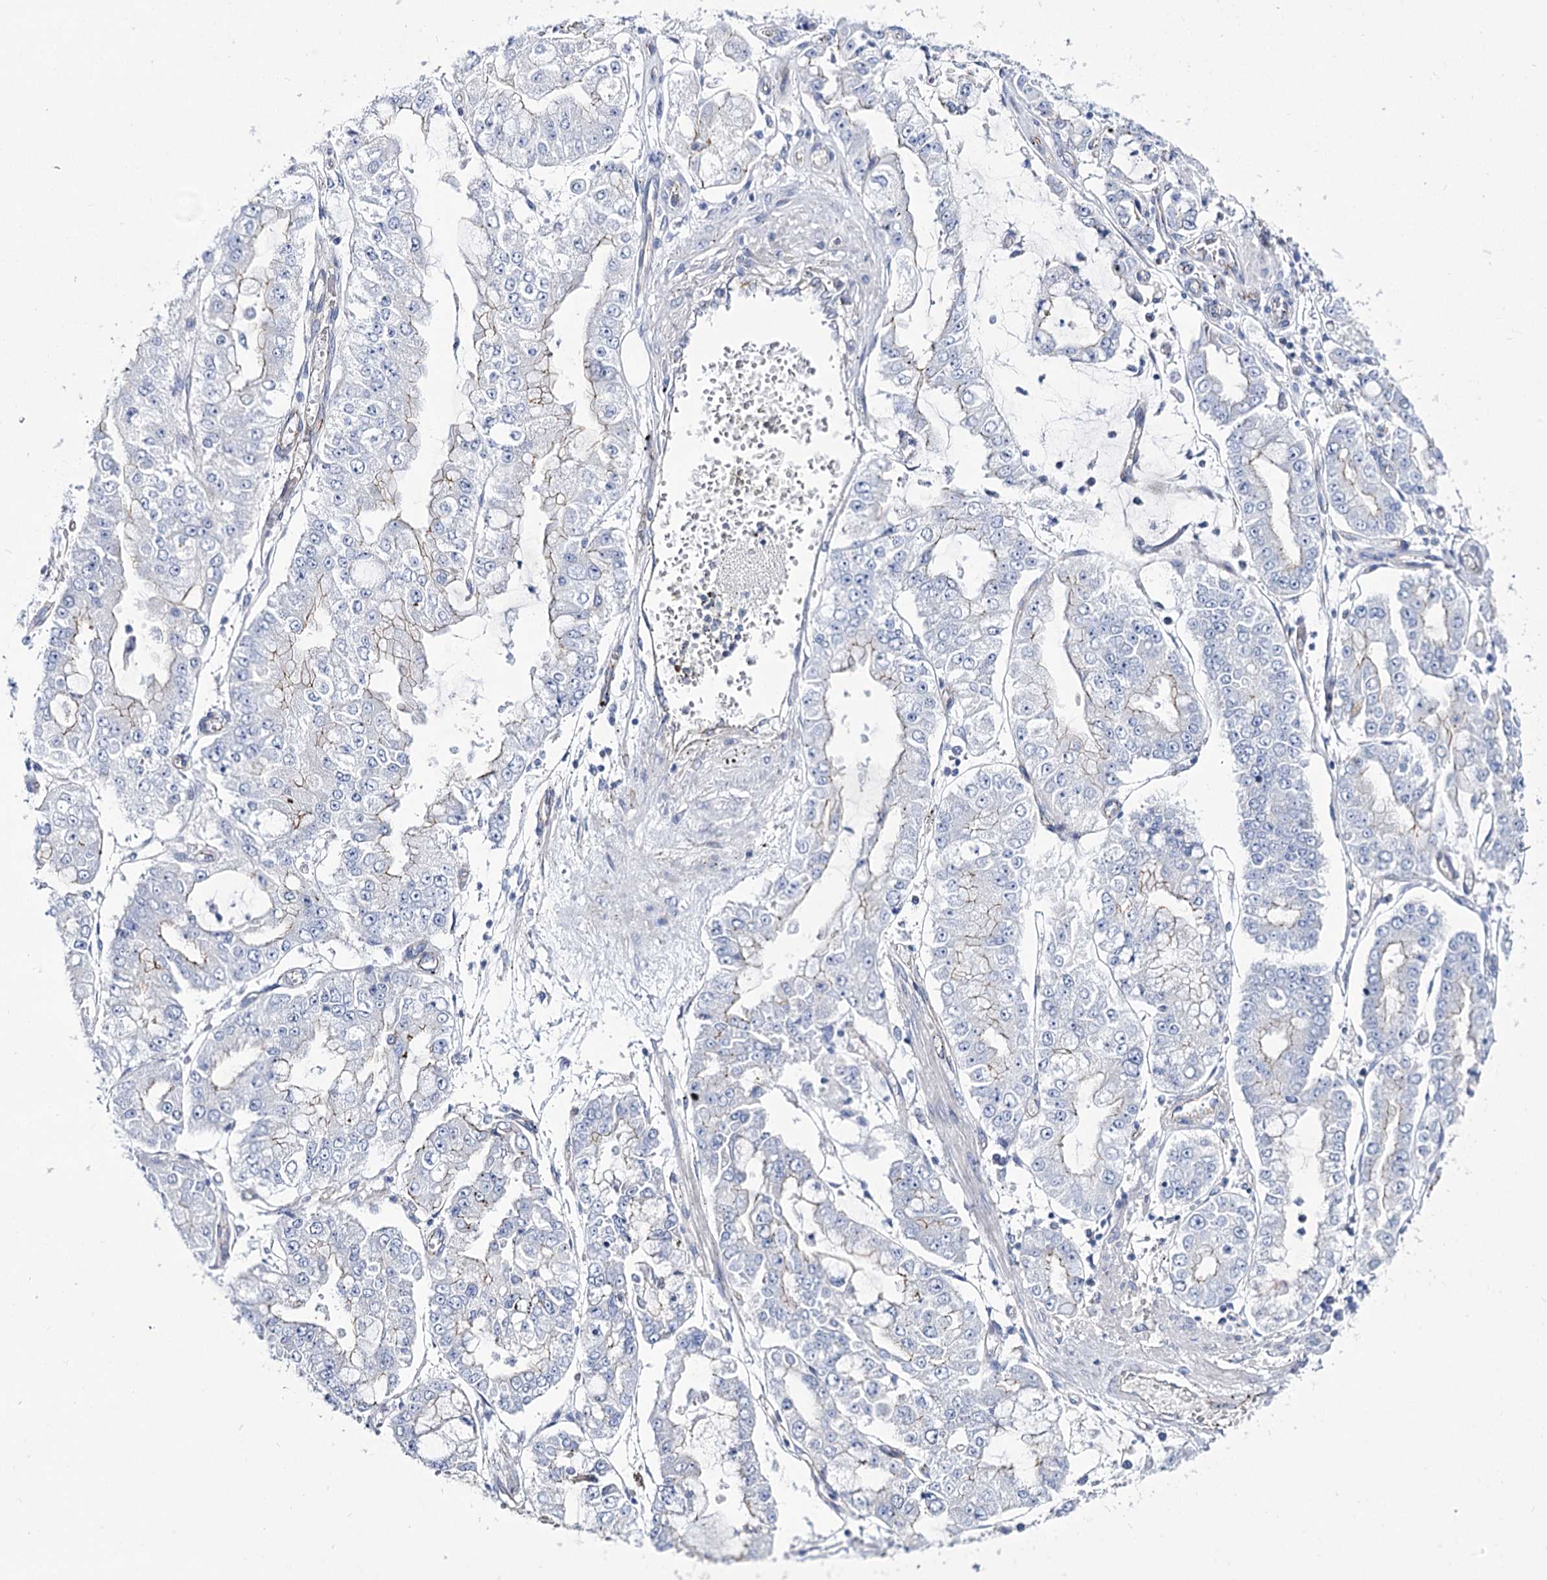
{"staining": {"intensity": "negative", "quantity": "none", "location": "none"}, "tissue": "stomach cancer", "cell_type": "Tumor cells", "image_type": "cancer", "snomed": [{"axis": "morphology", "description": "Adenocarcinoma, NOS"}, {"axis": "topography", "description": "Stomach"}], "caption": "IHC micrograph of human stomach cancer stained for a protein (brown), which shows no expression in tumor cells.", "gene": "NRAP", "patient": {"sex": "male", "age": 76}}